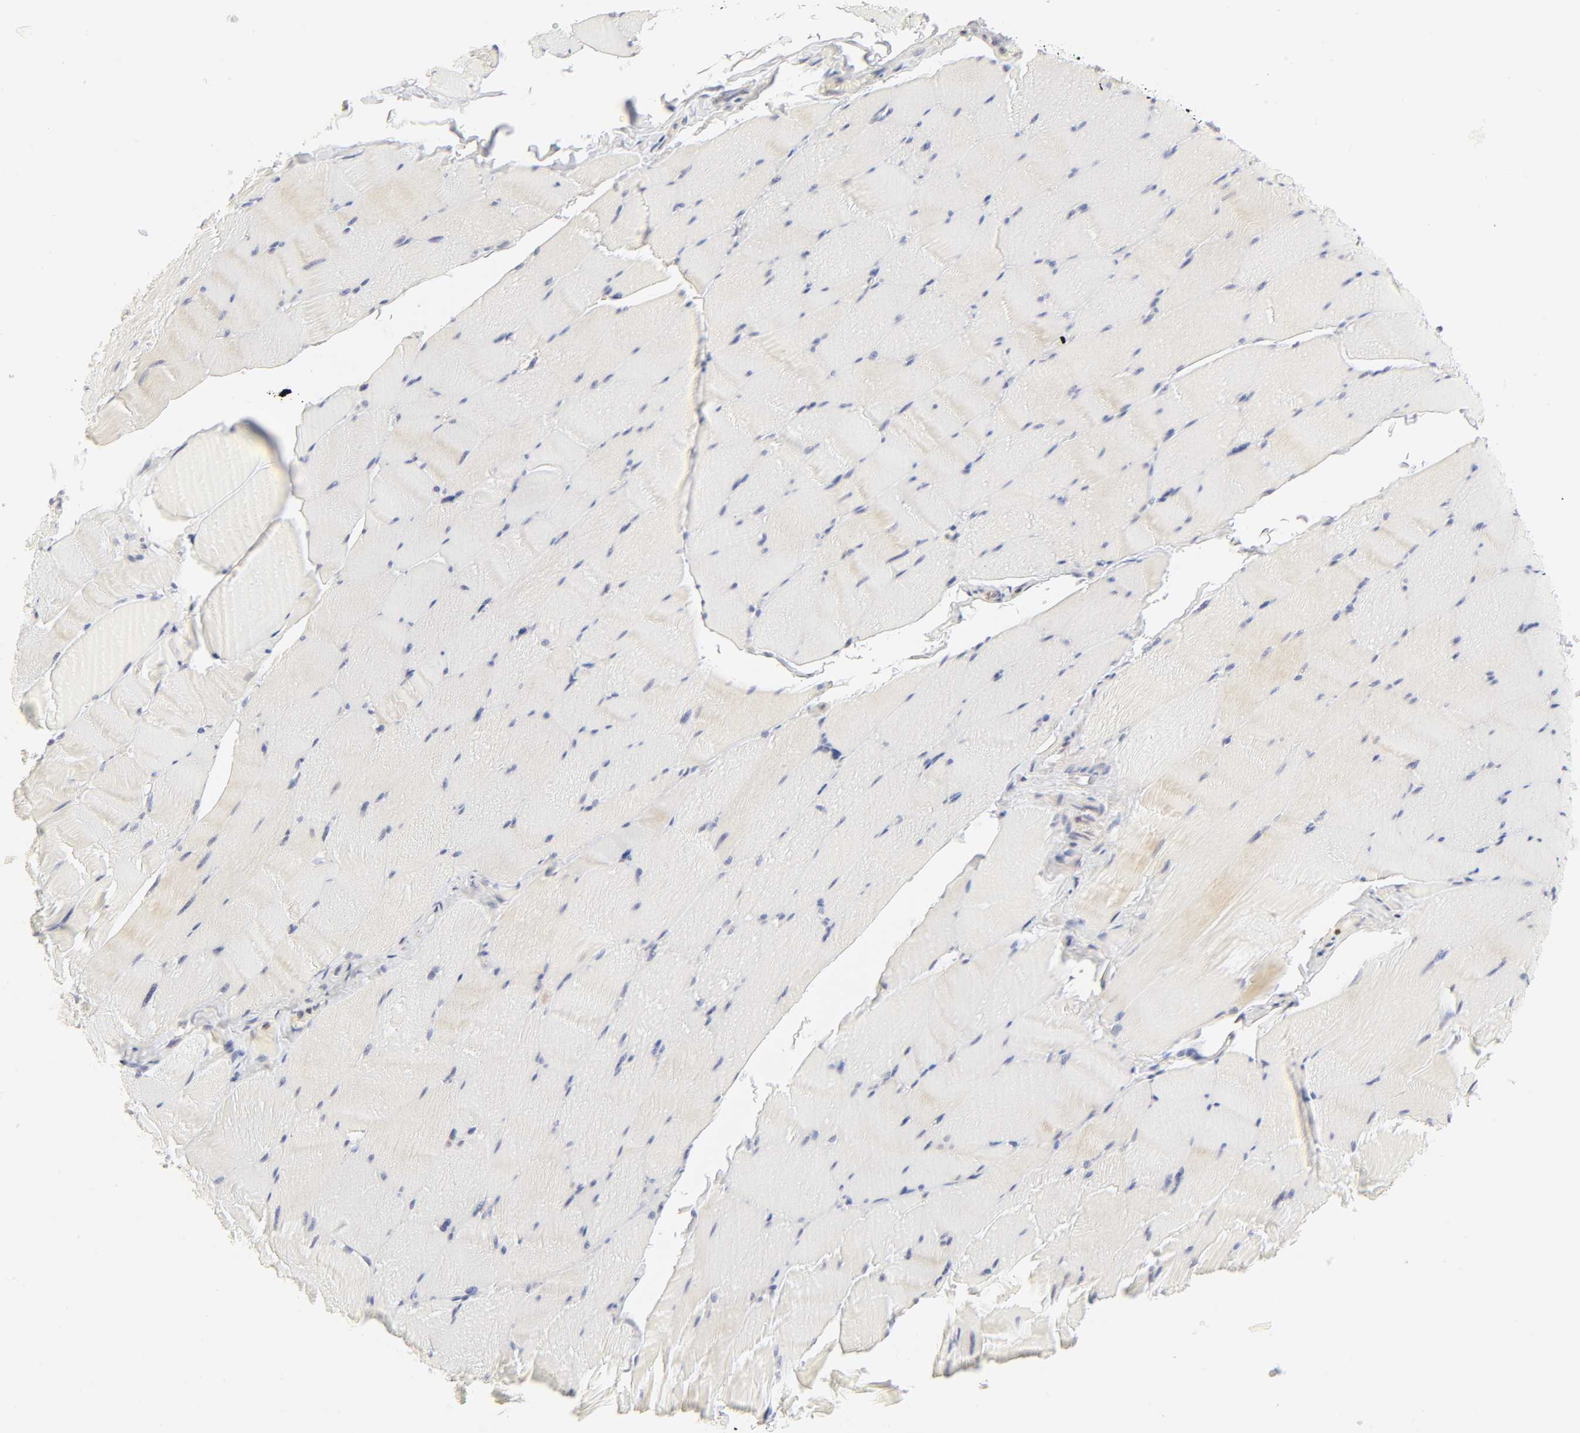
{"staining": {"intensity": "weak", "quantity": "<25%", "location": "cytoplasmic/membranous"}, "tissue": "skeletal muscle", "cell_type": "Myocytes", "image_type": "normal", "snomed": [{"axis": "morphology", "description": "Normal tissue, NOS"}, {"axis": "topography", "description": "Skeletal muscle"}], "caption": "Micrograph shows no protein positivity in myocytes of normal skeletal muscle.", "gene": "KIF2A", "patient": {"sex": "male", "age": 62}}